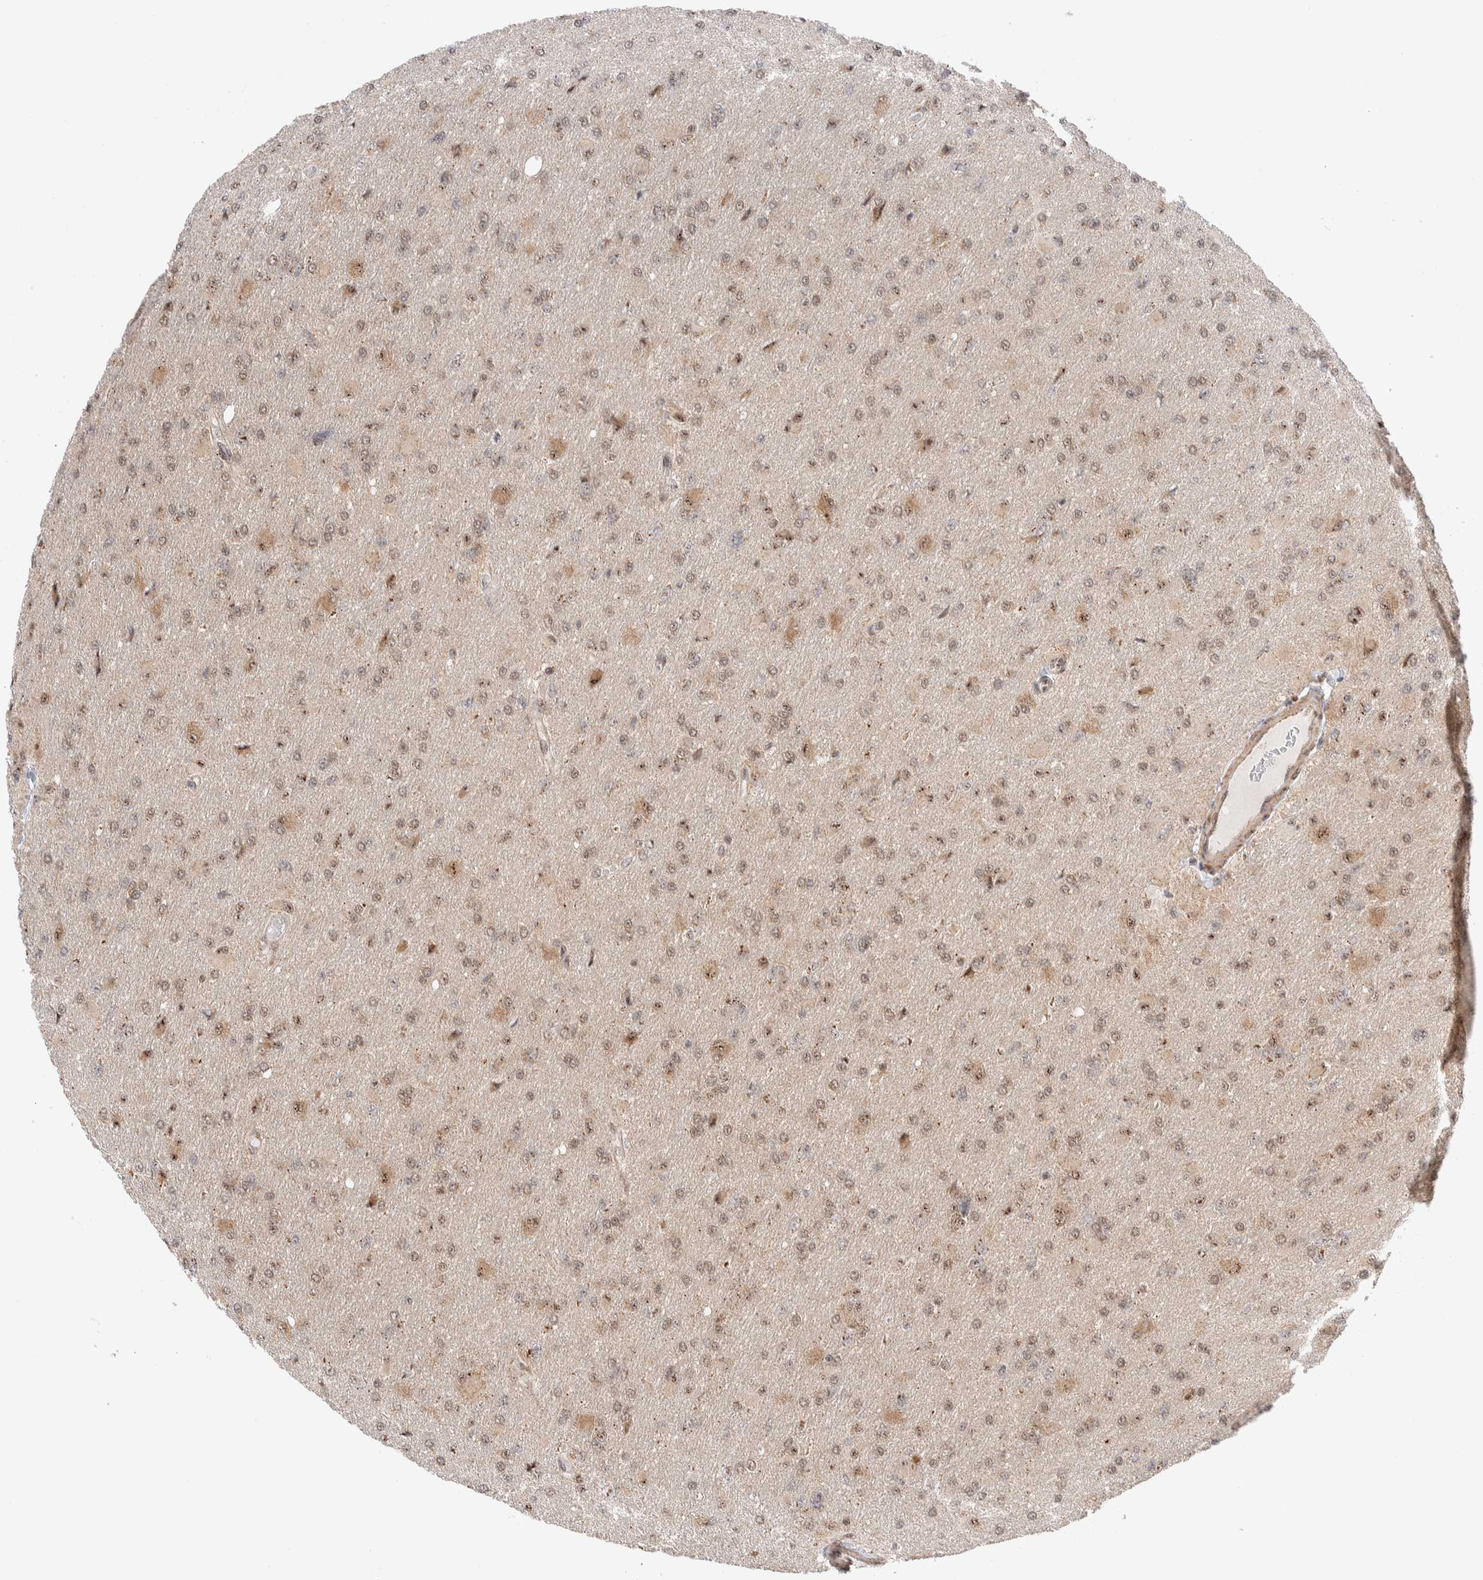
{"staining": {"intensity": "weak", "quantity": "25%-75%", "location": "cytoplasmic/membranous,nuclear"}, "tissue": "glioma", "cell_type": "Tumor cells", "image_type": "cancer", "snomed": [{"axis": "morphology", "description": "Glioma, malignant, High grade"}, {"axis": "topography", "description": "Cerebral cortex"}], "caption": "Immunohistochemical staining of human malignant glioma (high-grade) displays weak cytoplasmic/membranous and nuclear protein staining in about 25%-75% of tumor cells.", "gene": "ZNF695", "patient": {"sex": "female", "age": 36}}